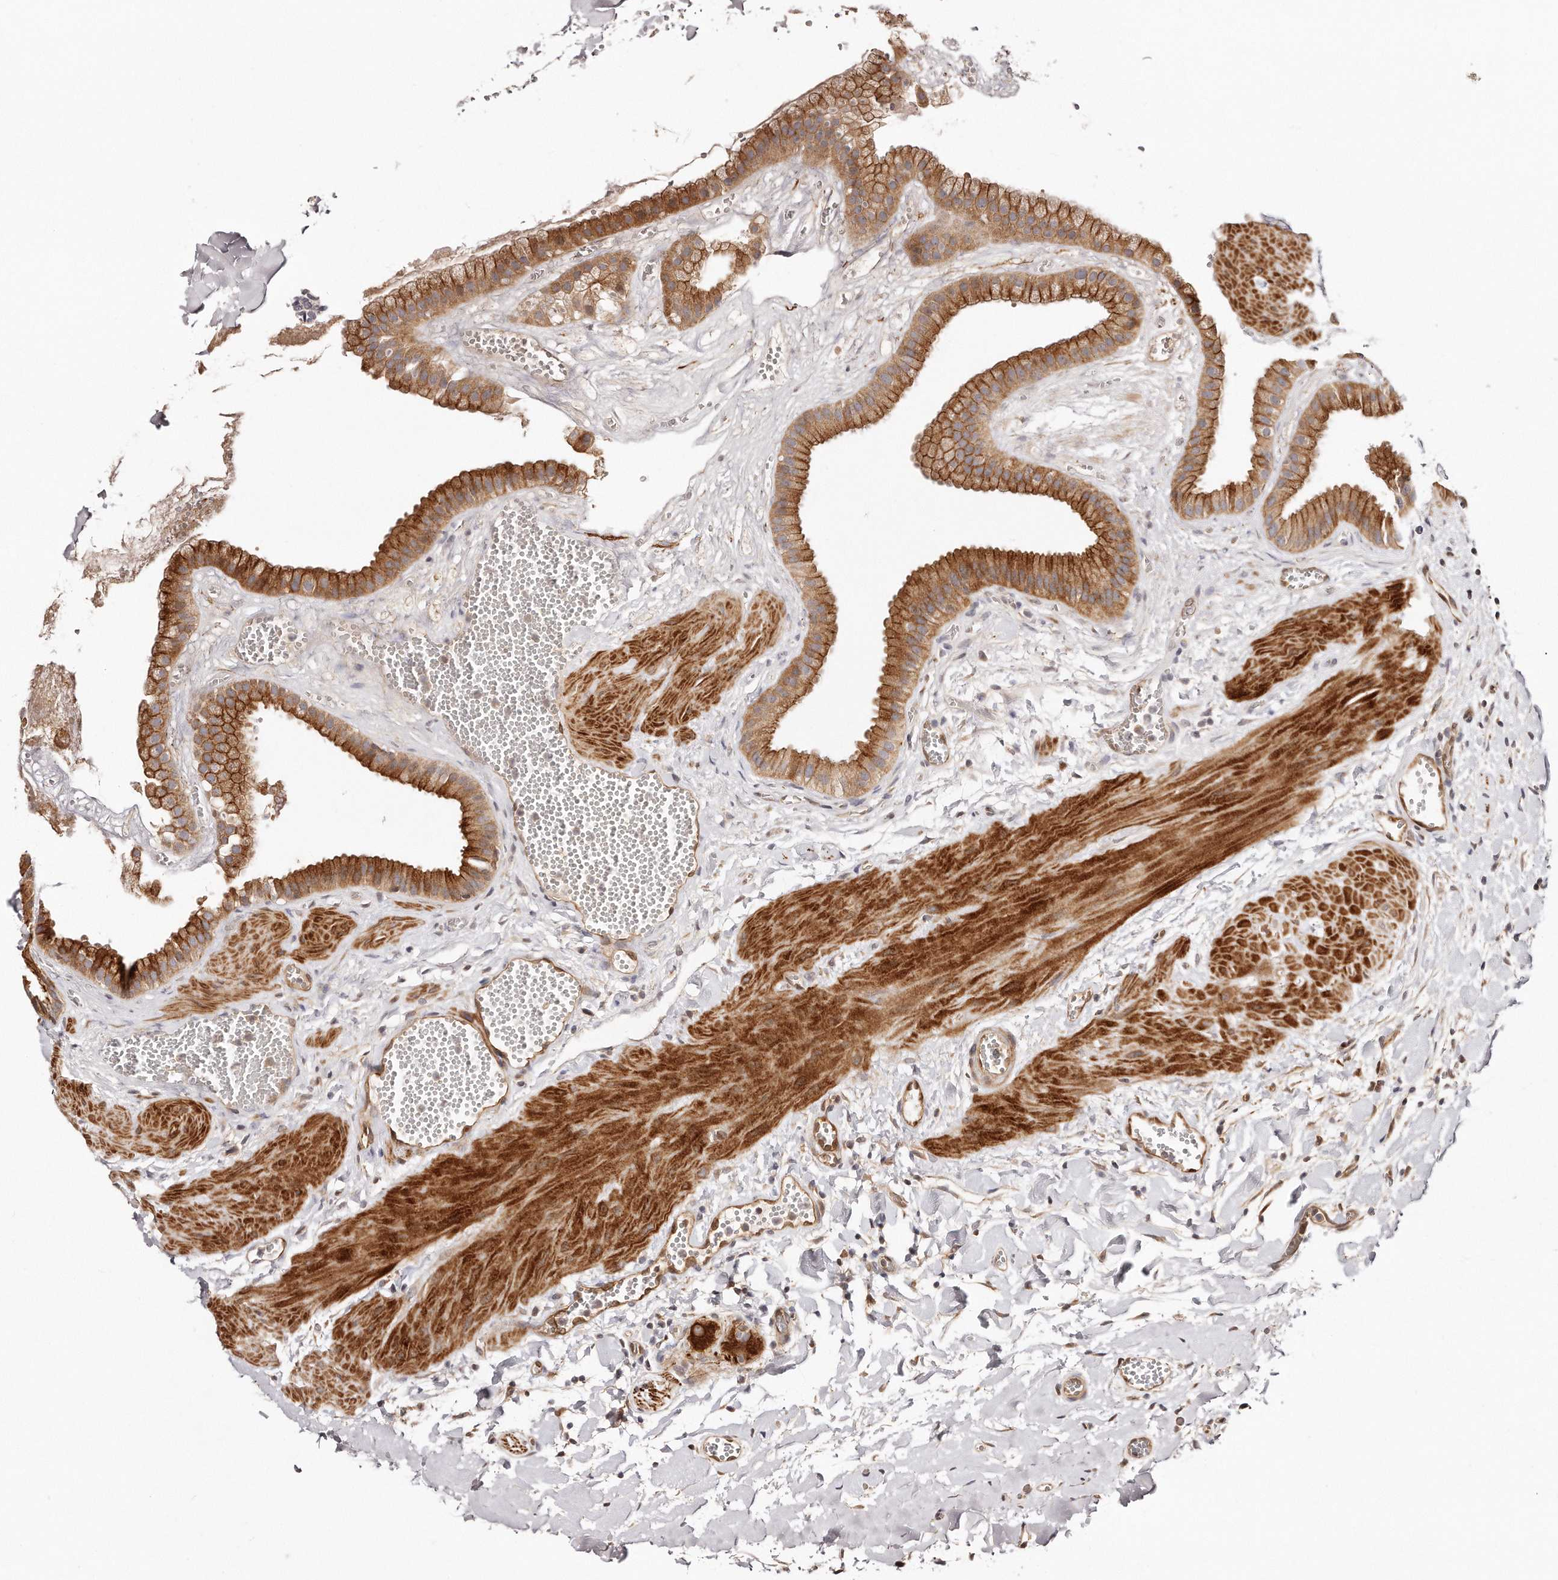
{"staining": {"intensity": "strong", "quantity": ">75%", "location": "cytoplasmic/membranous"}, "tissue": "gallbladder", "cell_type": "Glandular cells", "image_type": "normal", "snomed": [{"axis": "morphology", "description": "Normal tissue, NOS"}, {"axis": "topography", "description": "Gallbladder"}], "caption": "Immunohistochemical staining of benign human gallbladder demonstrates high levels of strong cytoplasmic/membranous staining in about >75% of glandular cells. The protein of interest is shown in brown color, while the nuclei are stained blue.", "gene": "GBP4", "patient": {"sex": "male", "age": 55}}